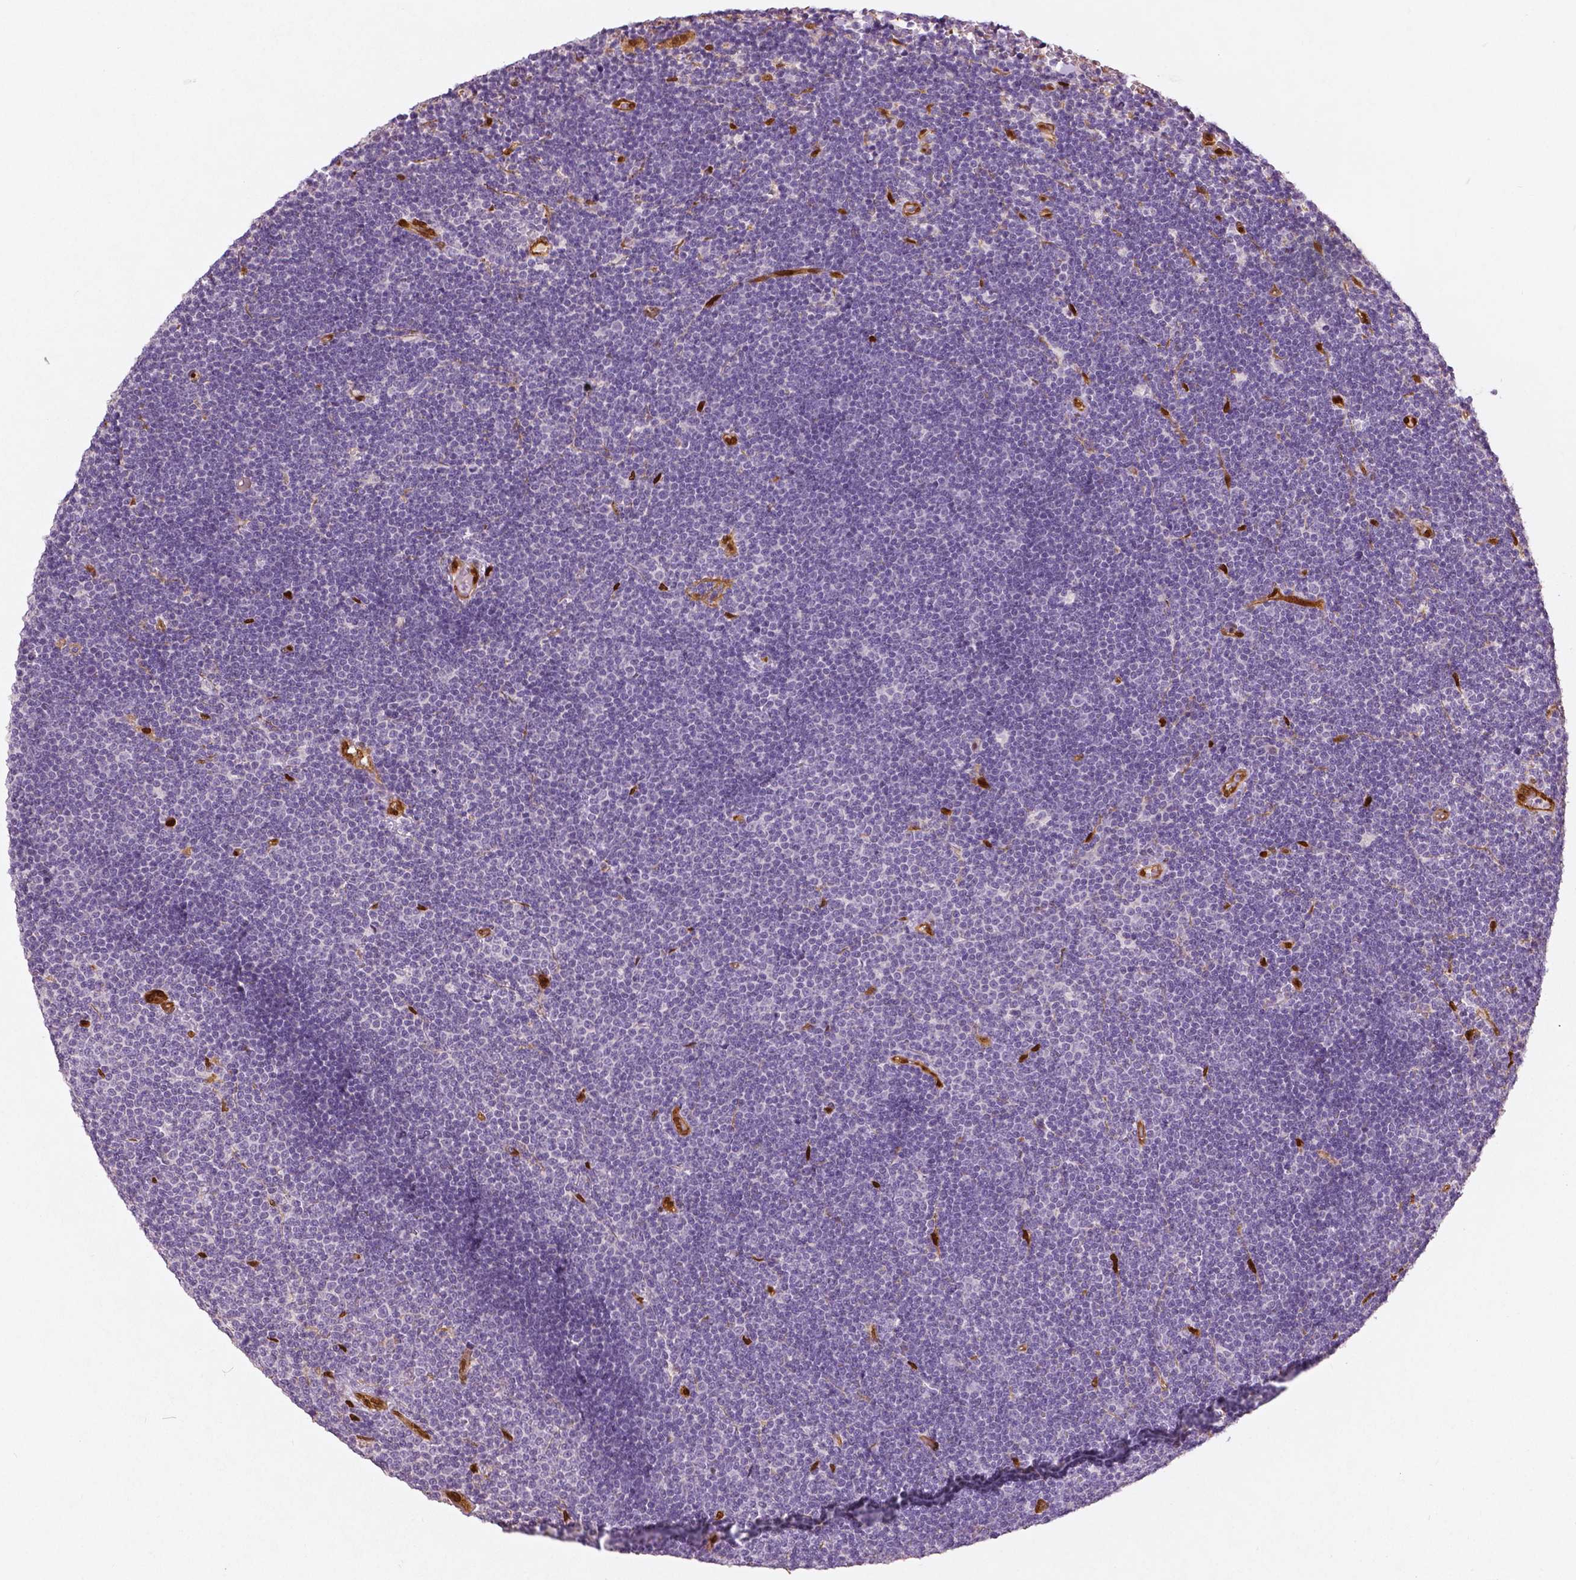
{"staining": {"intensity": "negative", "quantity": "none", "location": "none"}, "tissue": "lymphoma", "cell_type": "Tumor cells", "image_type": "cancer", "snomed": [{"axis": "morphology", "description": "Malignant lymphoma, non-Hodgkin's type, Low grade"}, {"axis": "topography", "description": "Brain"}], "caption": "Micrograph shows no protein expression in tumor cells of lymphoma tissue. (Brightfield microscopy of DAB (3,3'-diaminobenzidine) immunohistochemistry at high magnification).", "gene": "WWTR1", "patient": {"sex": "female", "age": 66}}